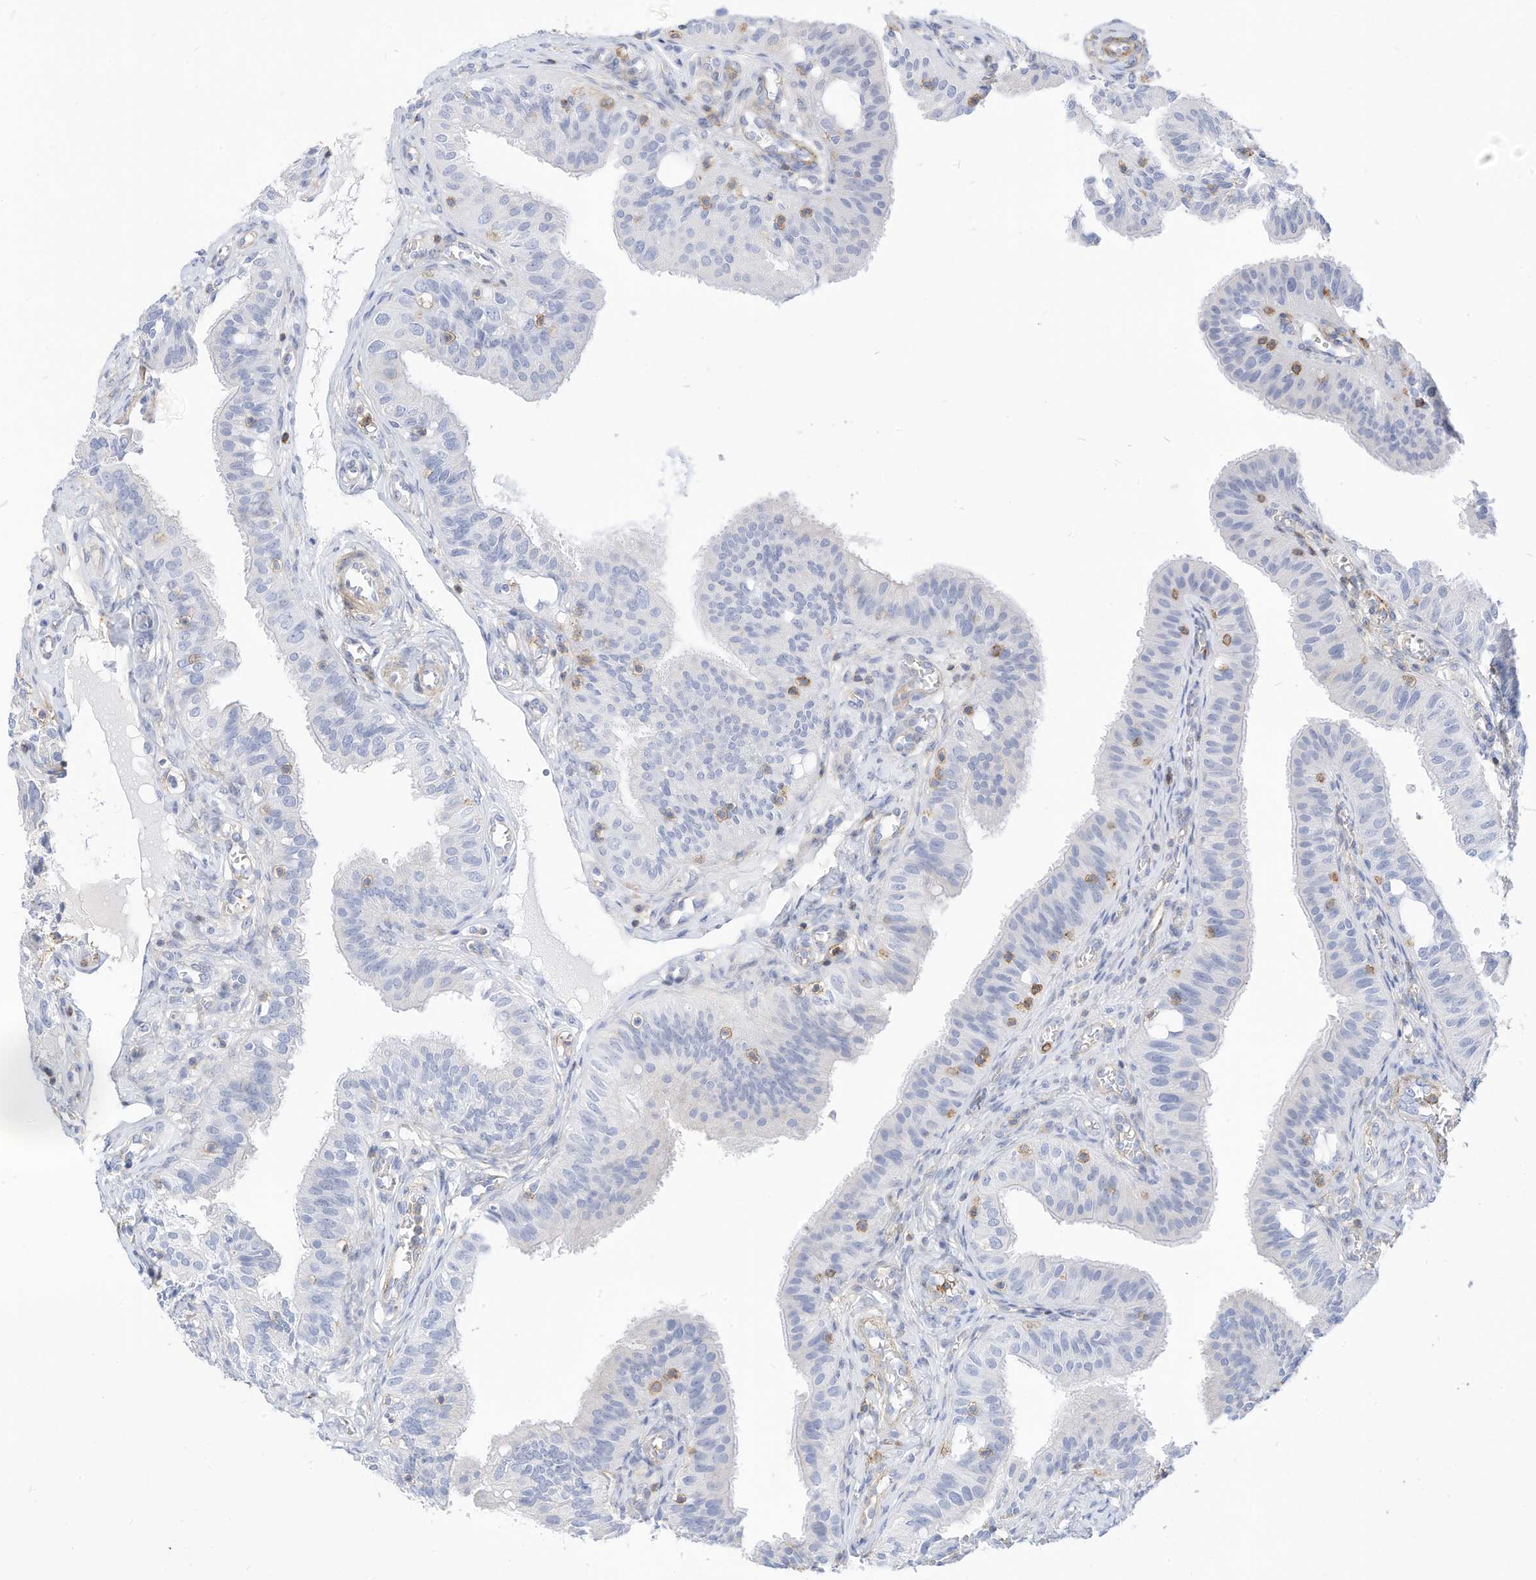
{"staining": {"intensity": "negative", "quantity": "none", "location": "none"}, "tissue": "fallopian tube", "cell_type": "Glandular cells", "image_type": "normal", "snomed": [{"axis": "morphology", "description": "Normal tissue, NOS"}, {"axis": "topography", "description": "Fallopian tube"}, {"axis": "topography", "description": "Ovary"}], "caption": "Image shows no protein expression in glandular cells of benign fallopian tube. The staining was performed using DAB to visualize the protein expression in brown, while the nuclei were stained in blue with hematoxylin (Magnification: 20x).", "gene": "TXNDC9", "patient": {"sex": "female", "age": 42}}